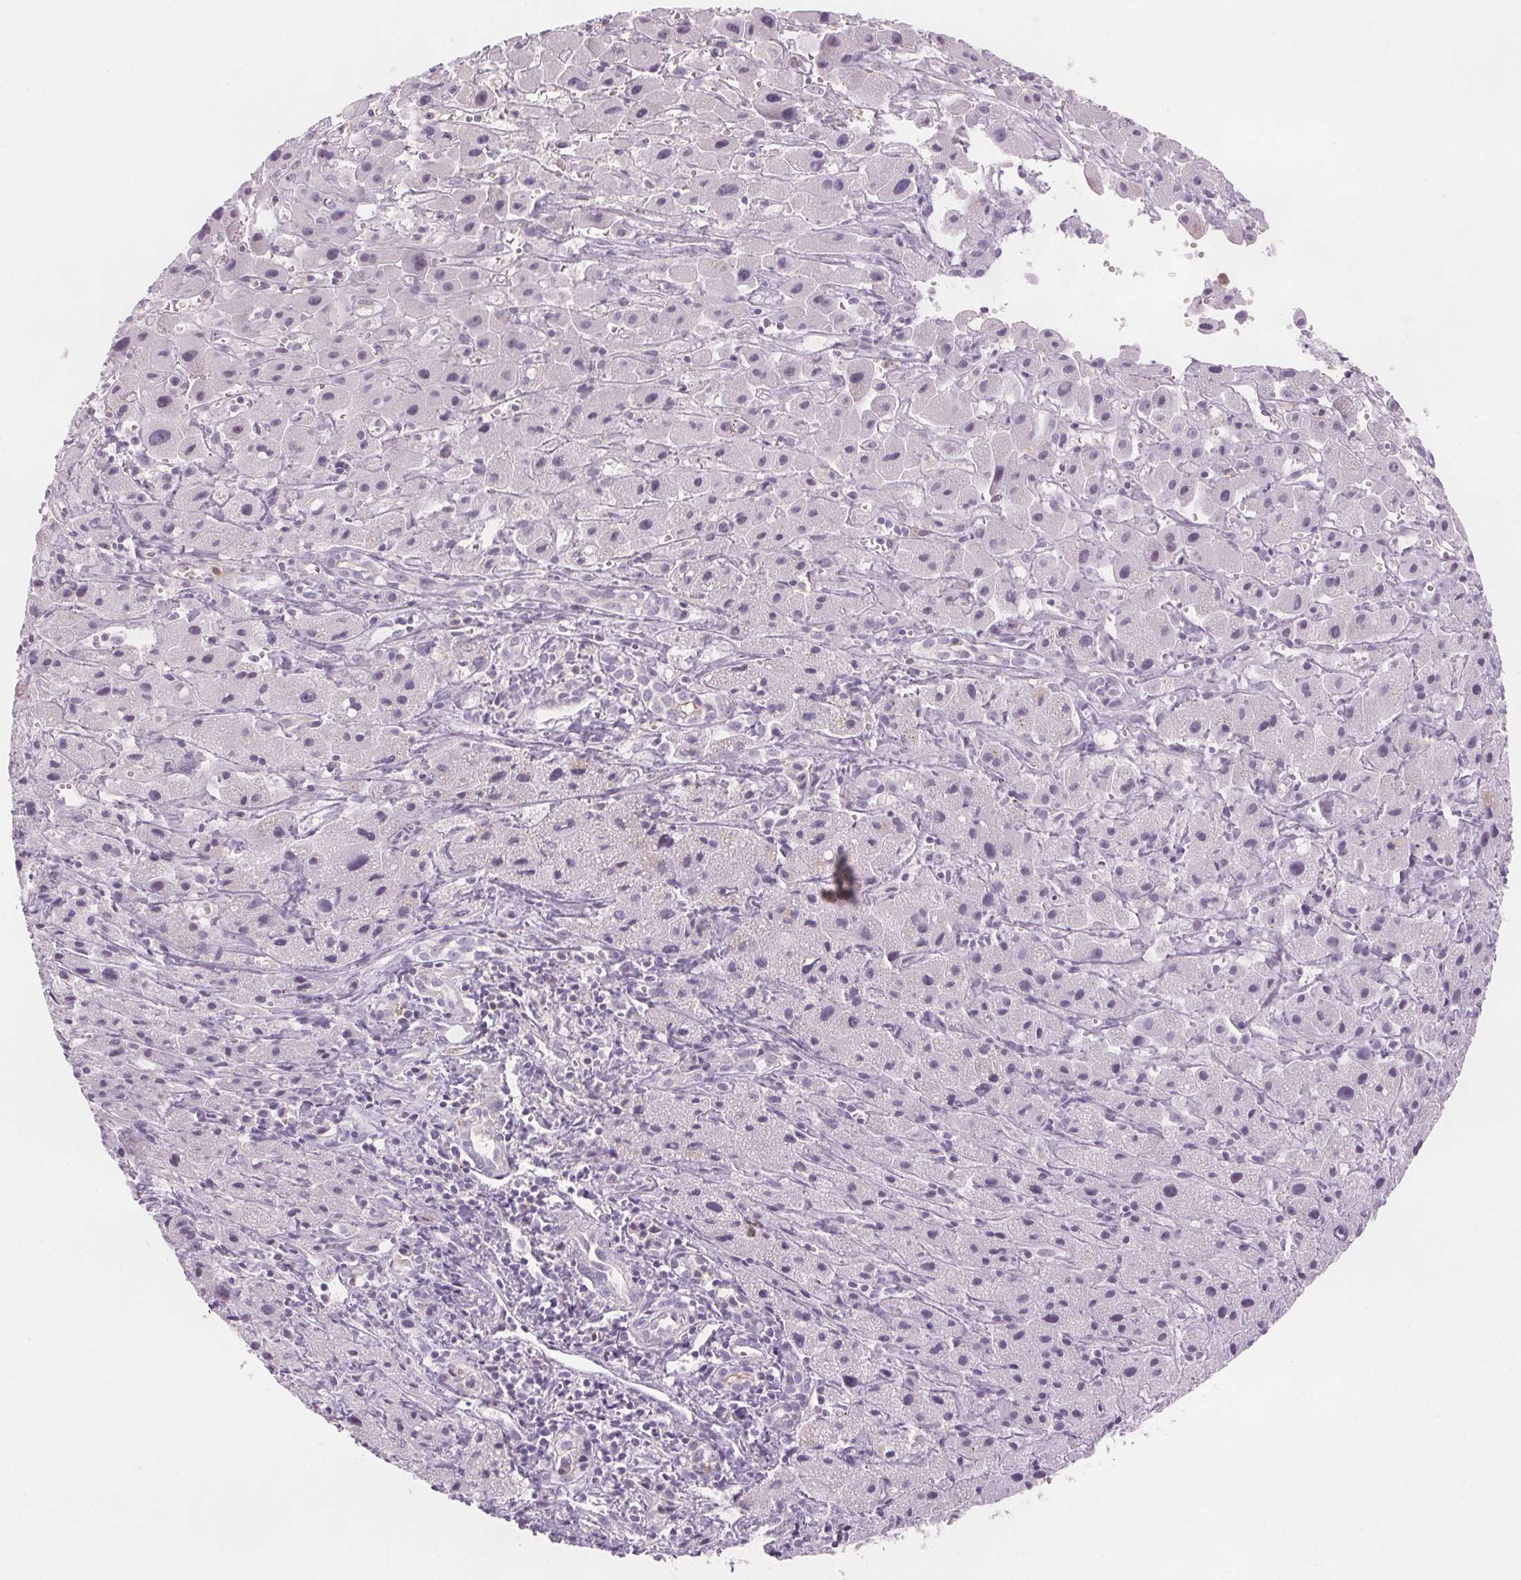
{"staining": {"intensity": "negative", "quantity": "none", "location": "none"}, "tissue": "liver cancer", "cell_type": "Tumor cells", "image_type": "cancer", "snomed": [{"axis": "morphology", "description": "Cholangiocarcinoma"}, {"axis": "topography", "description": "Liver"}], "caption": "Tumor cells show no significant expression in cholangiocarcinoma (liver). (DAB IHC visualized using brightfield microscopy, high magnification).", "gene": "SLC6A19", "patient": {"sex": "female", "age": 61}}